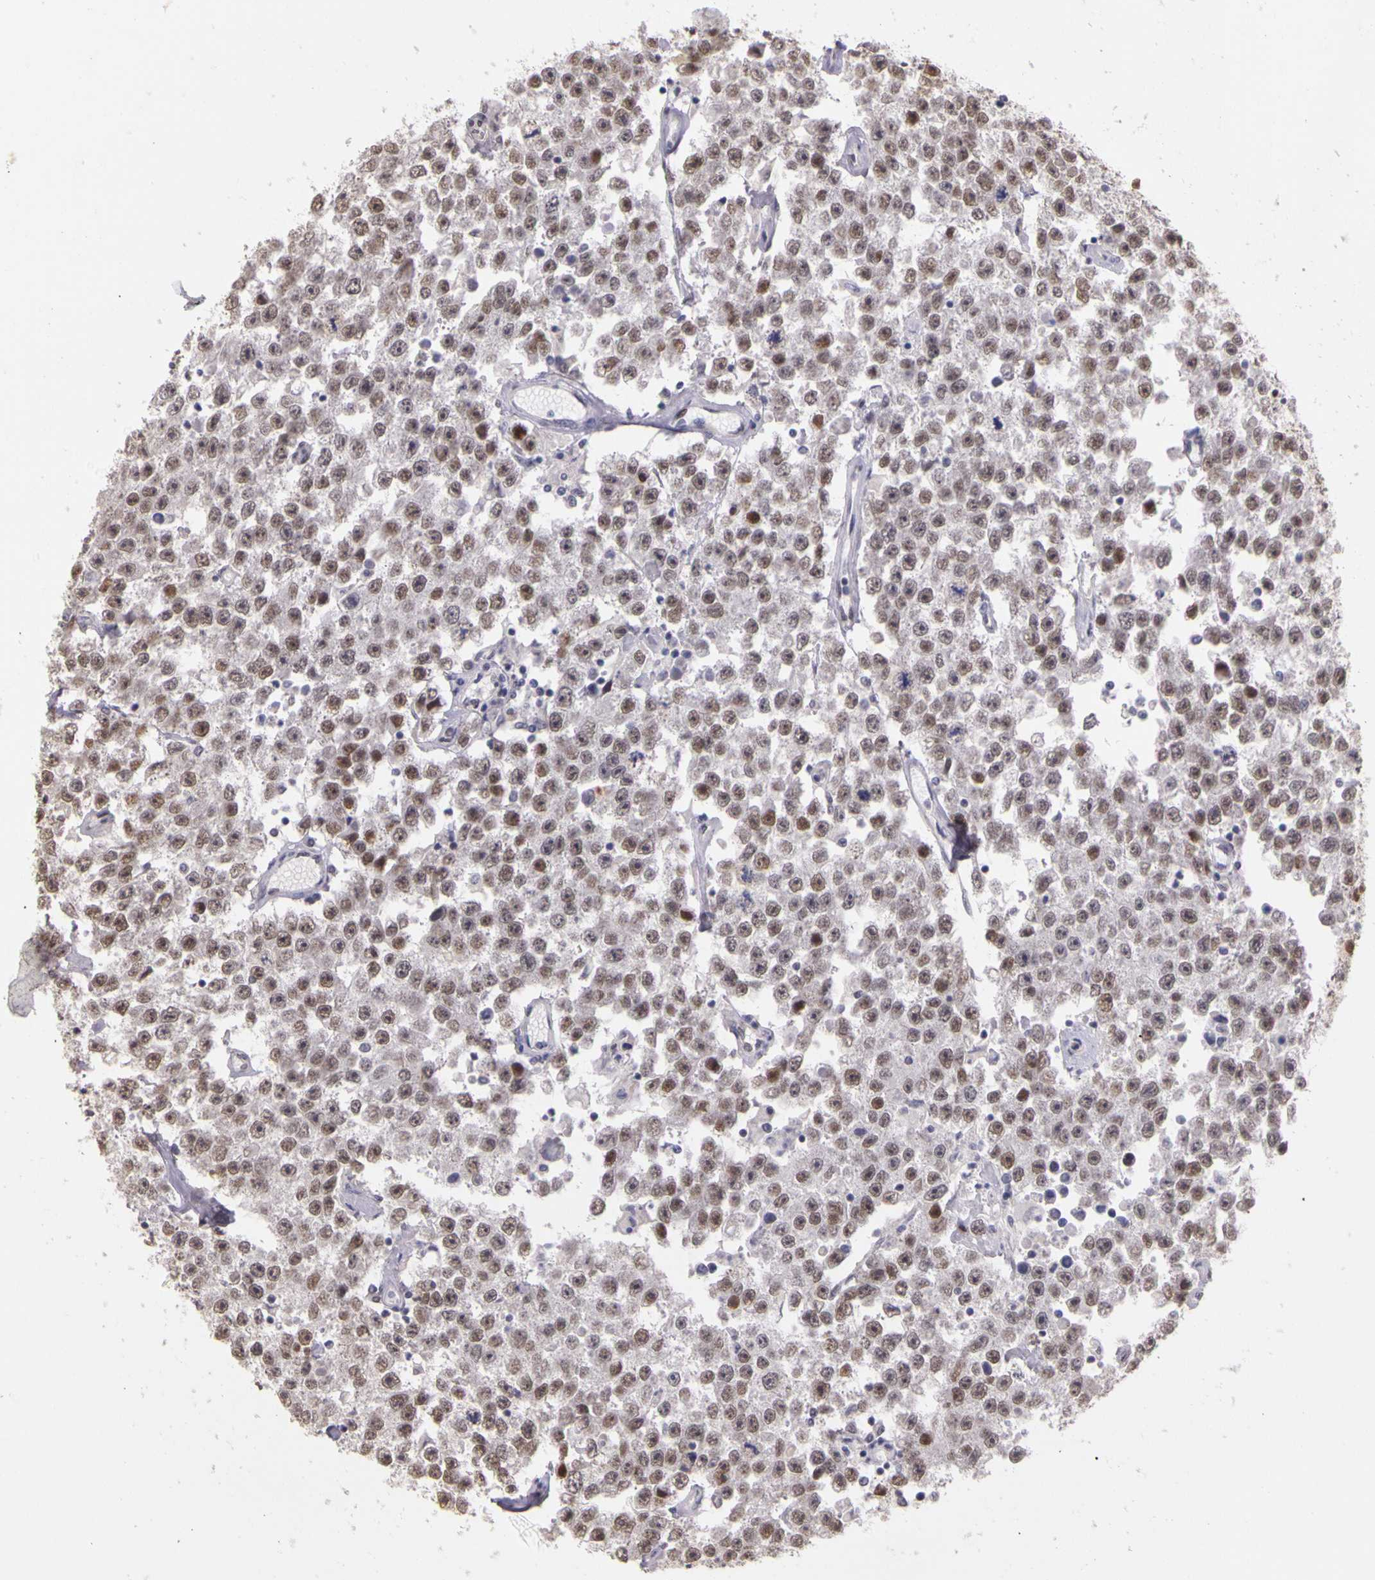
{"staining": {"intensity": "weak", "quantity": ">75%", "location": "nuclear"}, "tissue": "testis cancer", "cell_type": "Tumor cells", "image_type": "cancer", "snomed": [{"axis": "morphology", "description": "Seminoma, NOS"}, {"axis": "topography", "description": "Testis"}], "caption": "IHC staining of seminoma (testis), which displays low levels of weak nuclear expression in about >75% of tumor cells indicating weak nuclear protein expression. The staining was performed using DAB (3,3'-diaminobenzidine) (brown) for protein detection and nuclei were counterstained in hematoxylin (blue).", "gene": "WDR13", "patient": {"sex": "male", "age": 52}}